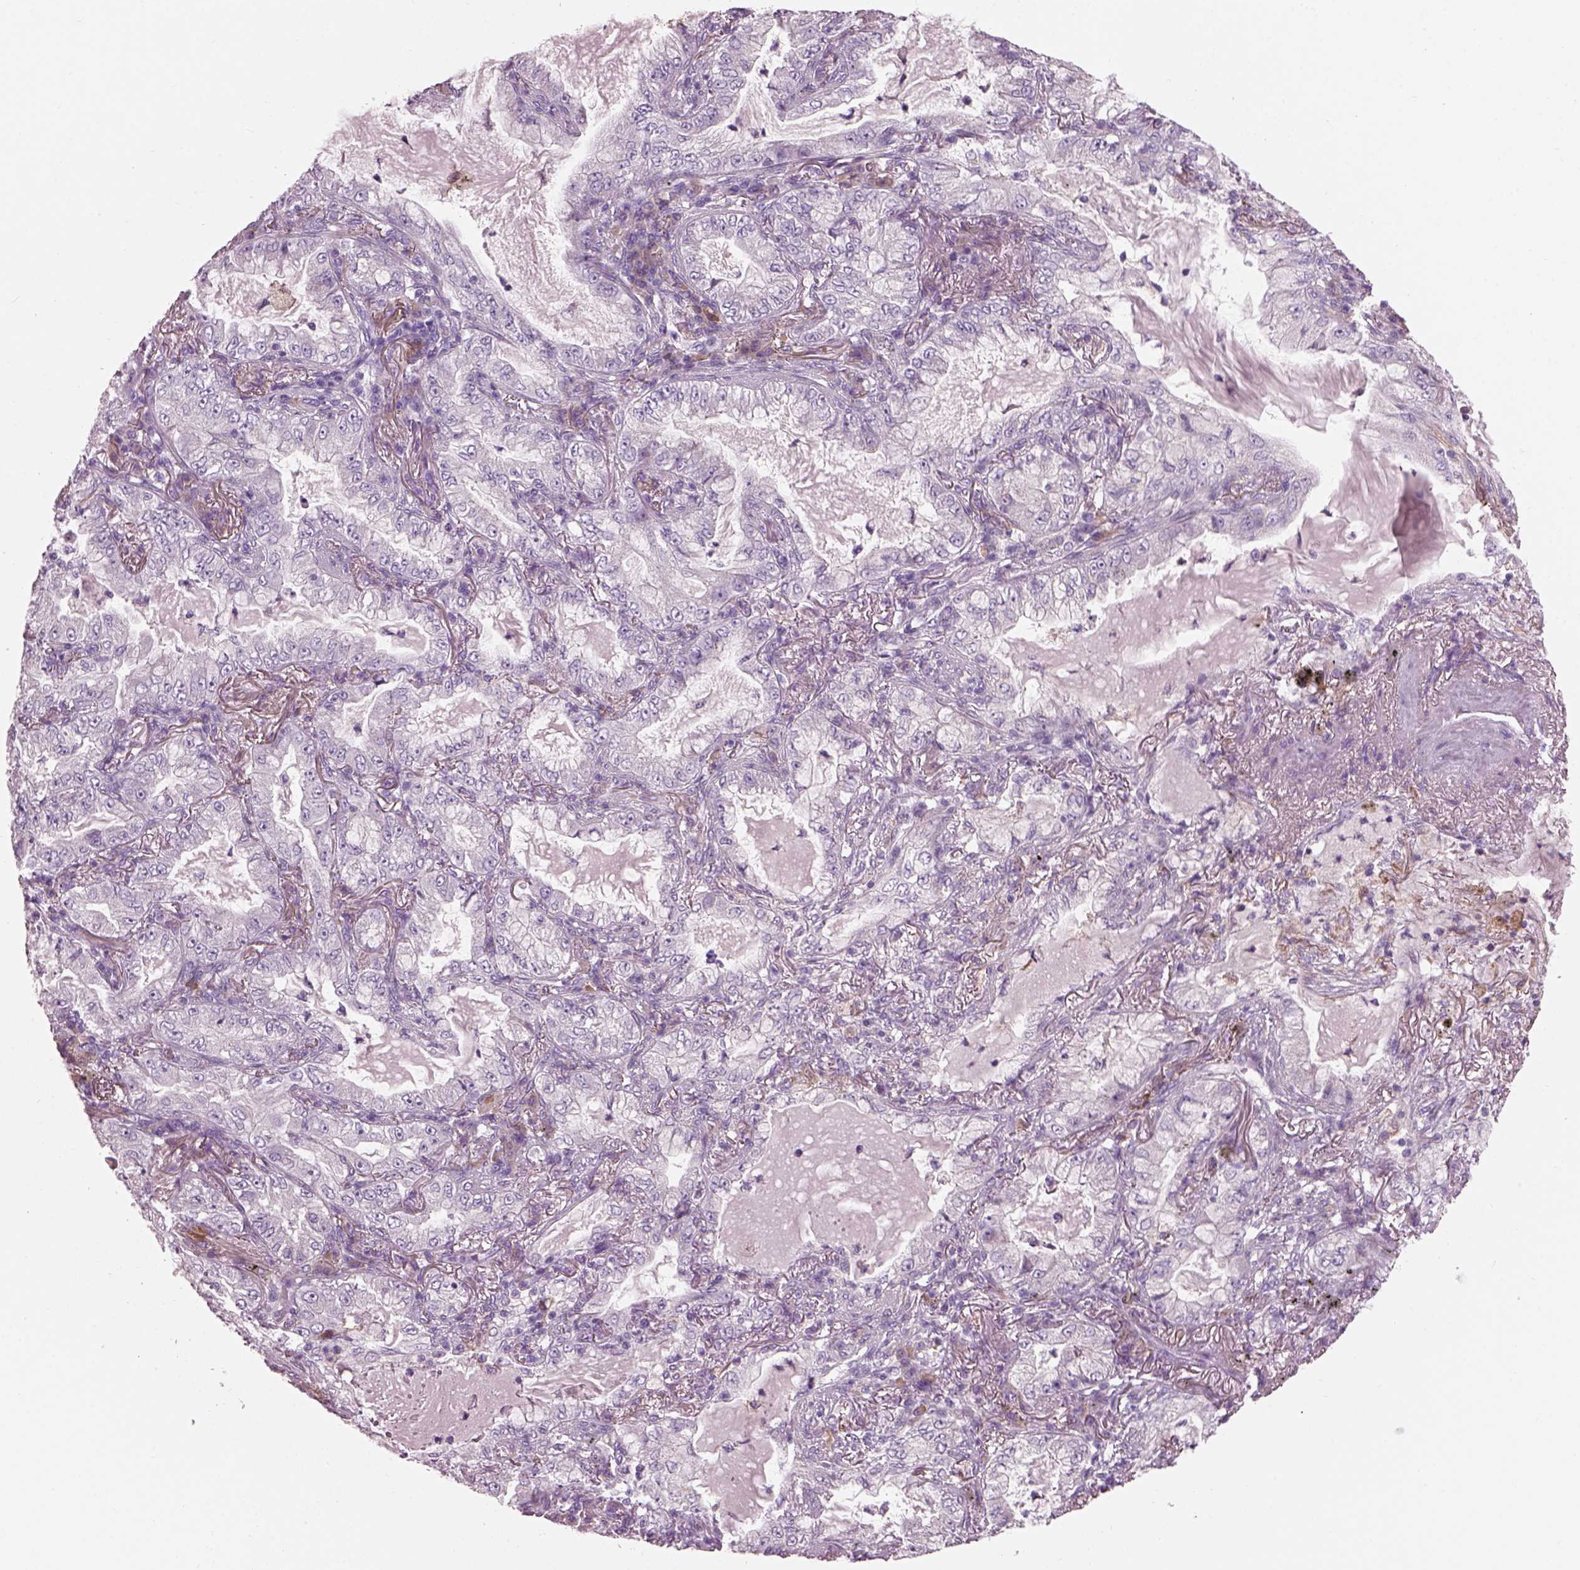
{"staining": {"intensity": "negative", "quantity": "none", "location": "none"}, "tissue": "lung cancer", "cell_type": "Tumor cells", "image_type": "cancer", "snomed": [{"axis": "morphology", "description": "Adenocarcinoma, NOS"}, {"axis": "topography", "description": "Lung"}], "caption": "IHC of lung cancer demonstrates no staining in tumor cells.", "gene": "ADGRG5", "patient": {"sex": "female", "age": 73}}